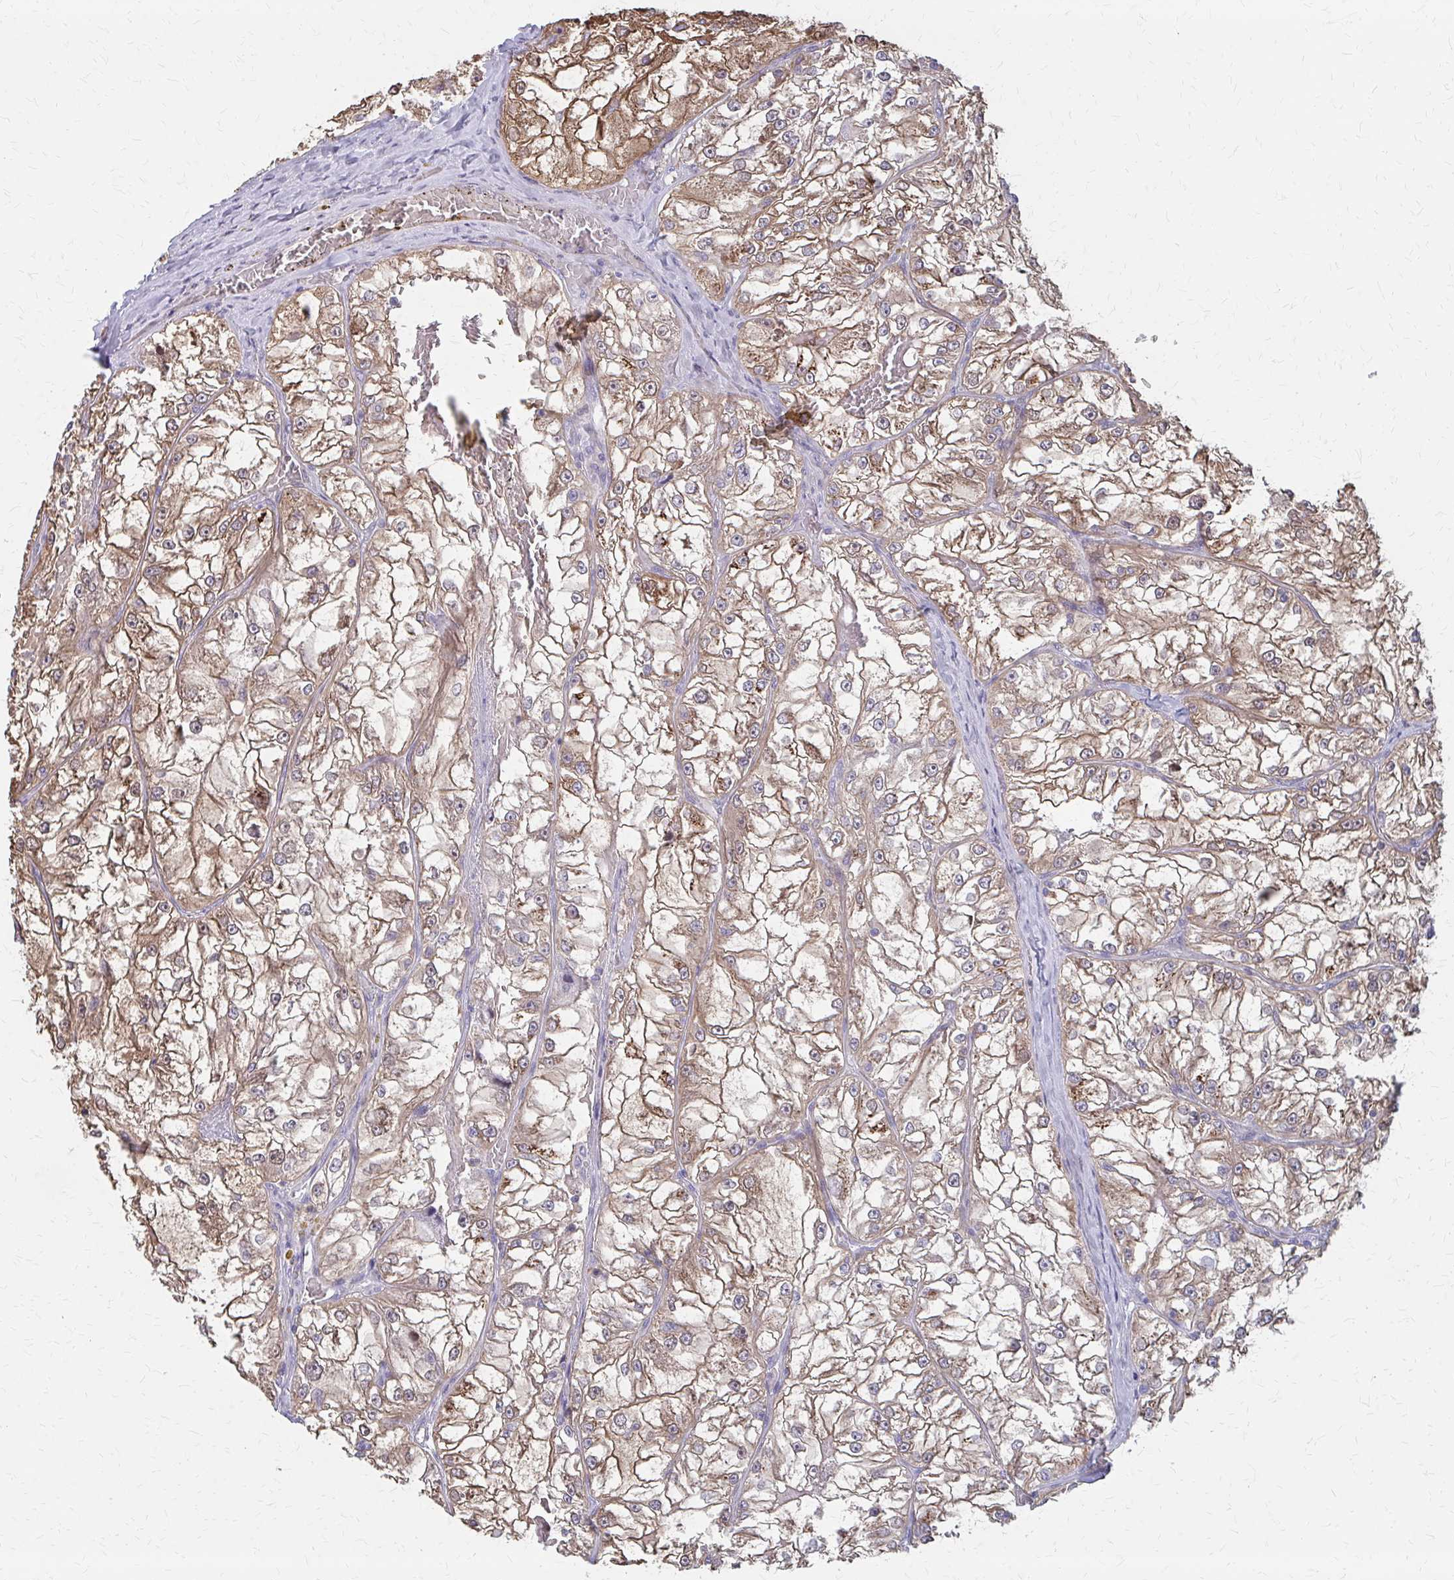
{"staining": {"intensity": "moderate", "quantity": ">75%", "location": "cytoplasmic/membranous"}, "tissue": "renal cancer", "cell_type": "Tumor cells", "image_type": "cancer", "snomed": [{"axis": "morphology", "description": "Adenocarcinoma, NOS"}, {"axis": "topography", "description": "Kidney"}], "caption": "Tumor cells demonstrate moderate cytoplasmic/membranous positivity in about >75% of cells in renal cancer.", "gene": "IFI44L", "patient": {"sex": "female", "age": 72}}